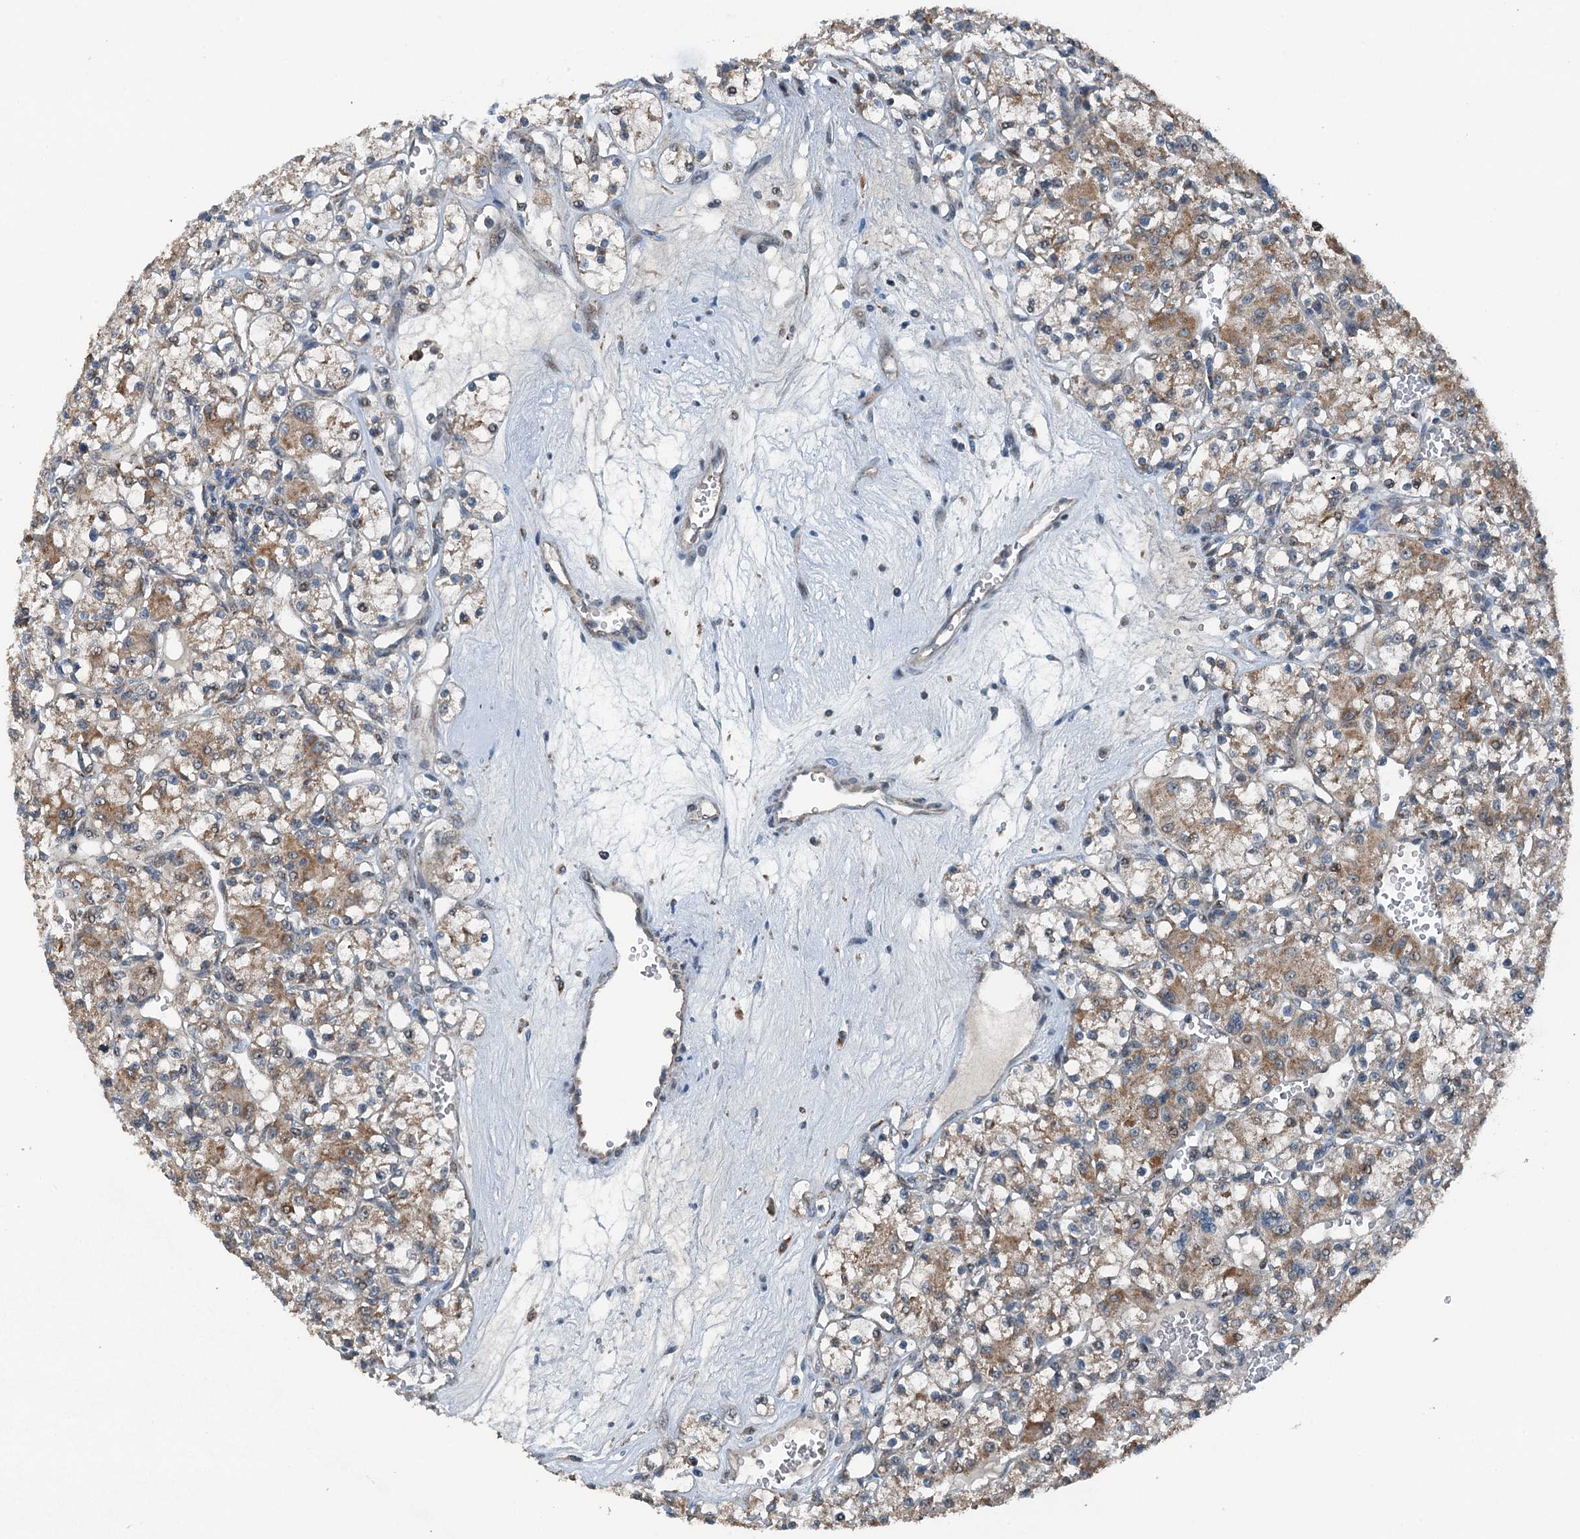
{"staining": {"intensity": "moderate", "quantity": "25%-75%", "location": "cytoplasmic/membranous"}, "tissue": "renal cancer", "cell_type": "Tumor cells", "image_type": "cancer", "snomed": [{"axis": "morphology", "description": "Adenocarcinoma, NOS"}, {"axis": "topography", "description": "Kidney"}], "caption": "Immunohistochemistry (IHC) (DAB (3,3'-diaminobenzidine)) staining of renal cancer (adenocarcinoma) shows moderate cytoplasmic/membranous protein expression in approximately 25%-75% of tumor cells. The protein is shown in brown color, while the nuclei are stained blue.", "gene": "BMERB1", "patient": {"sex": "female", "age": 59}}